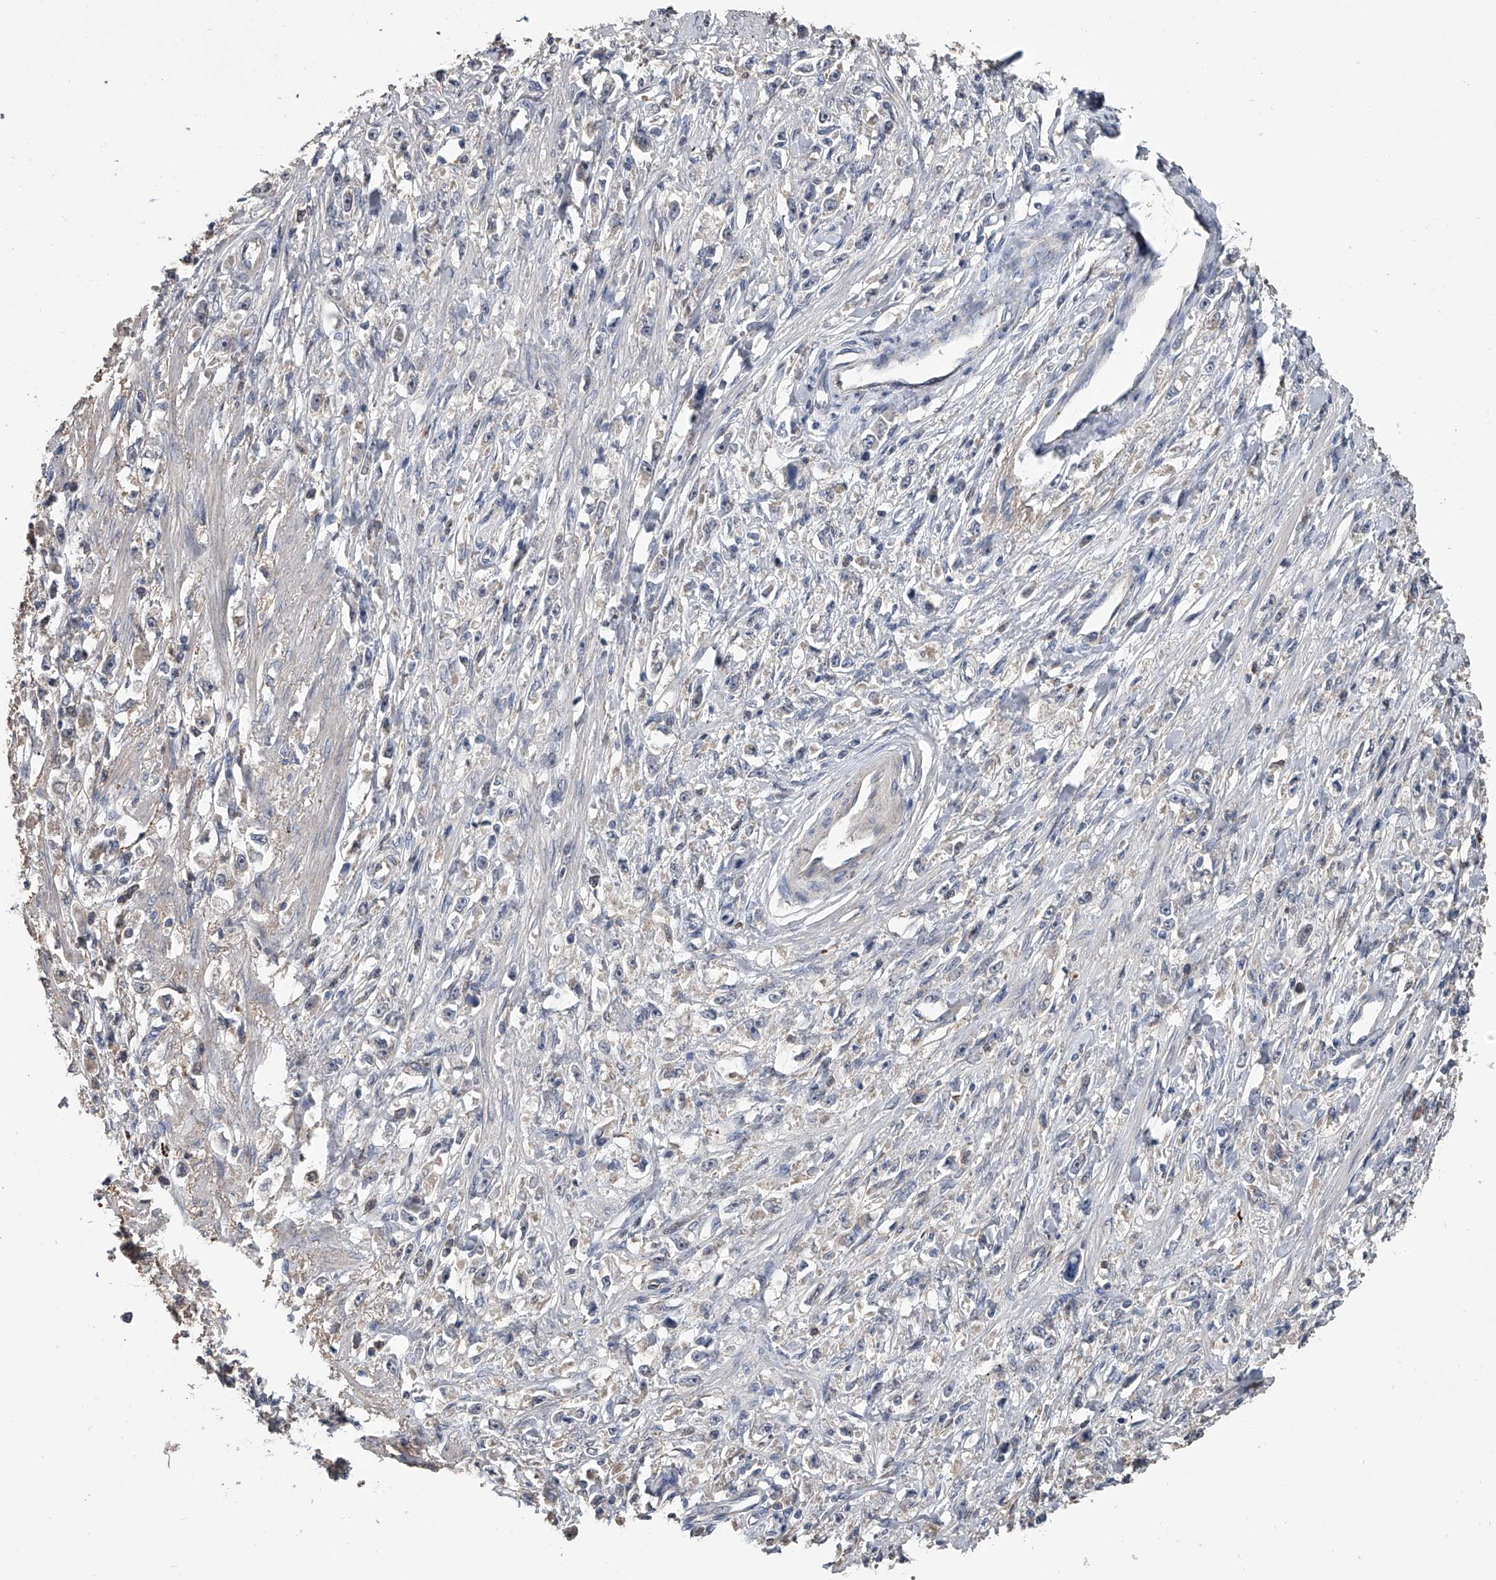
{"staining": {"intensity": "negative", "quantity": "none", "location": "none"}, "tissue": "stomach cancer", "cell_type": "Tumor cells", "image_type": "cancer", "snomed": [{"axis": "morphology", "description": "Adenocarcinoma, NOS"}, {"axis": "topography", "description": "Stomach"}], "caption": "This is an IHC micrograph of human stomach cancer. There is no expression in tumor cells.", "gene": "DOCK9", "patient": {"sex": "female", "age": 59}}